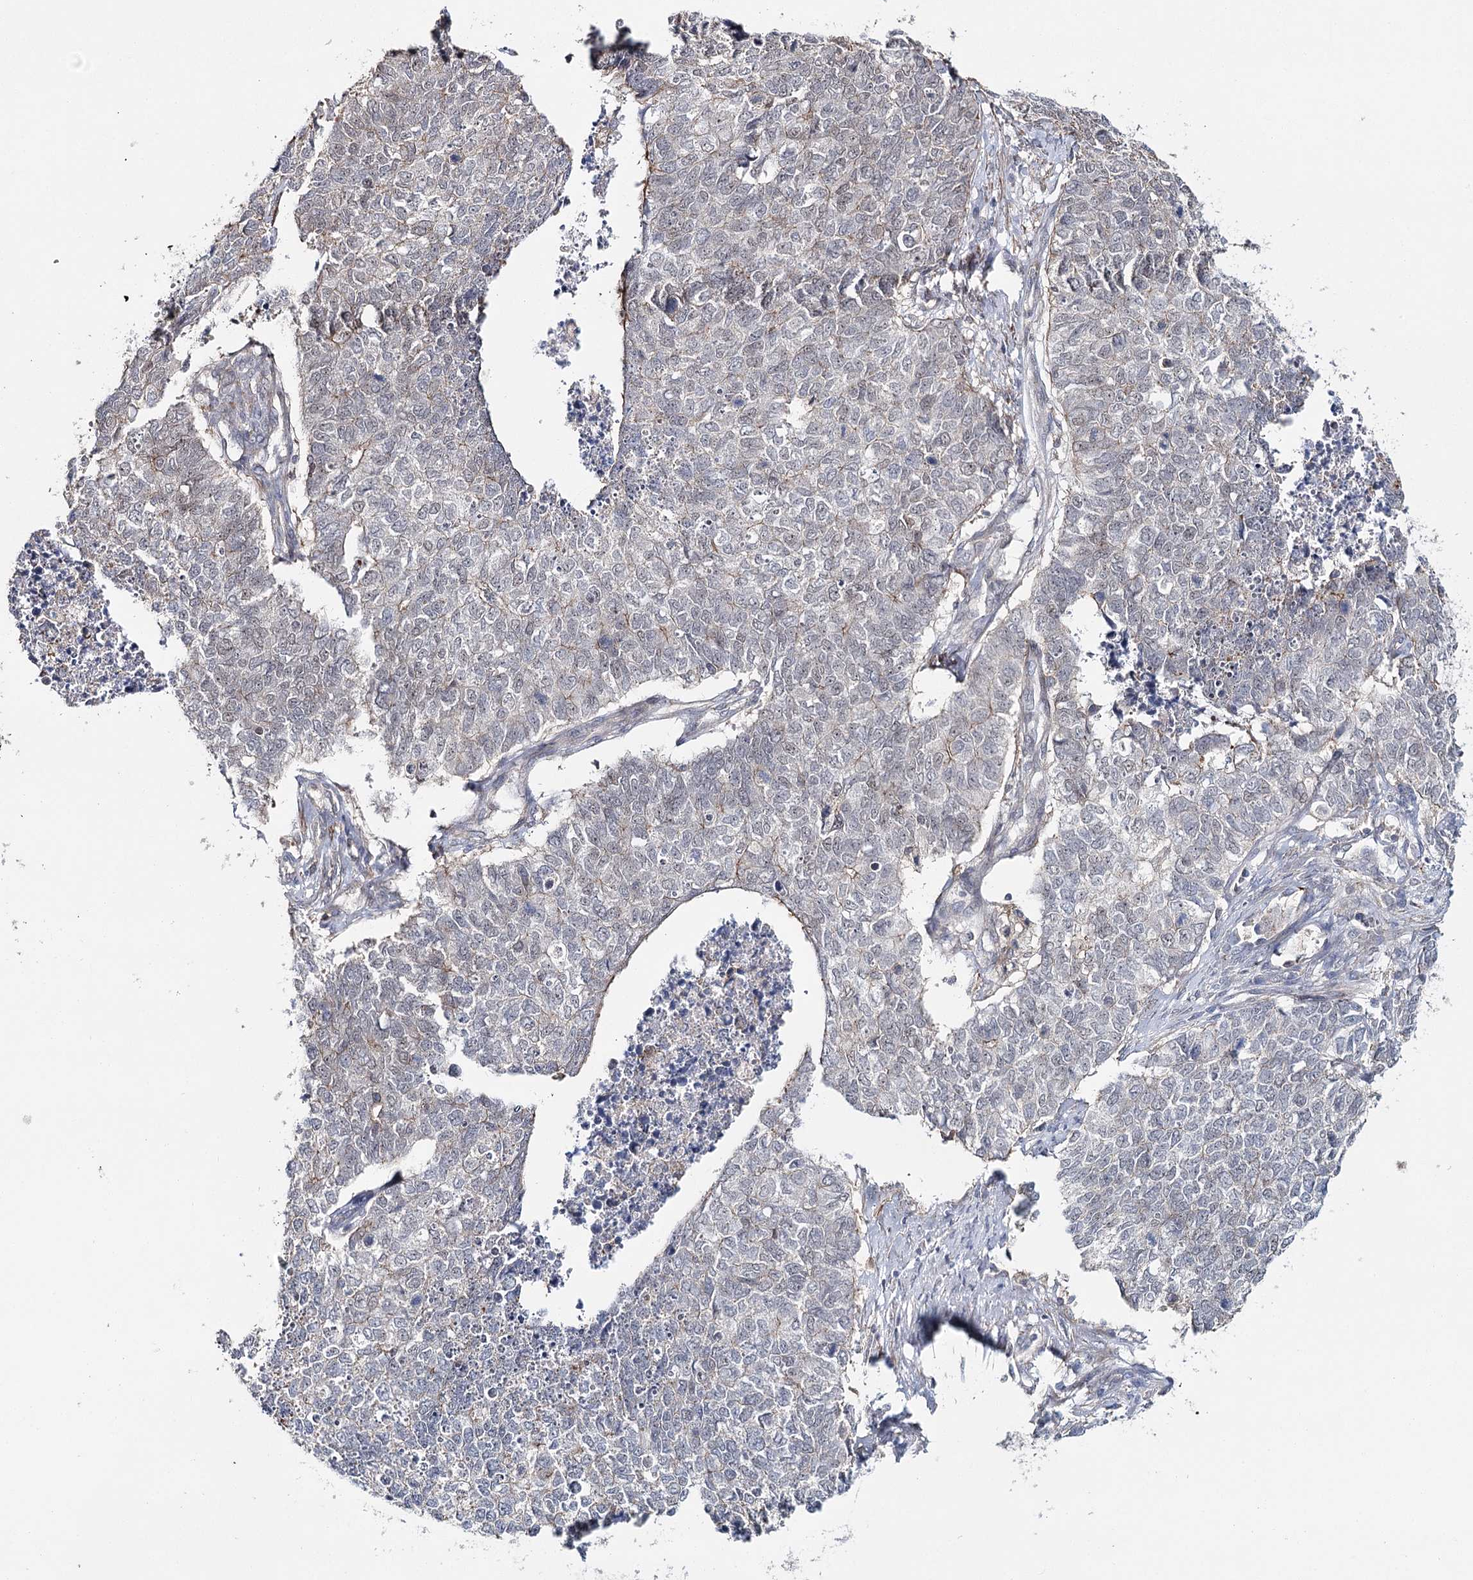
{"staining": {"intensity": "negative", "quantity": "none", "location": "none"}, "tissue": "cervical cancer", "cell_type": "Tumor cells", "image_type": "cancer", "snomed": [{"axis": "morphology", "description": "Squamous cell carcinoma, NOS"}, {"axis": "topography", "description": "Cervix"}], "caption": "Tumor cells show no significant positivity in squamous cell carcinoma (cervical).", "gene": "ZC3H8", "patient": {"sex": "female", "age": 63}}